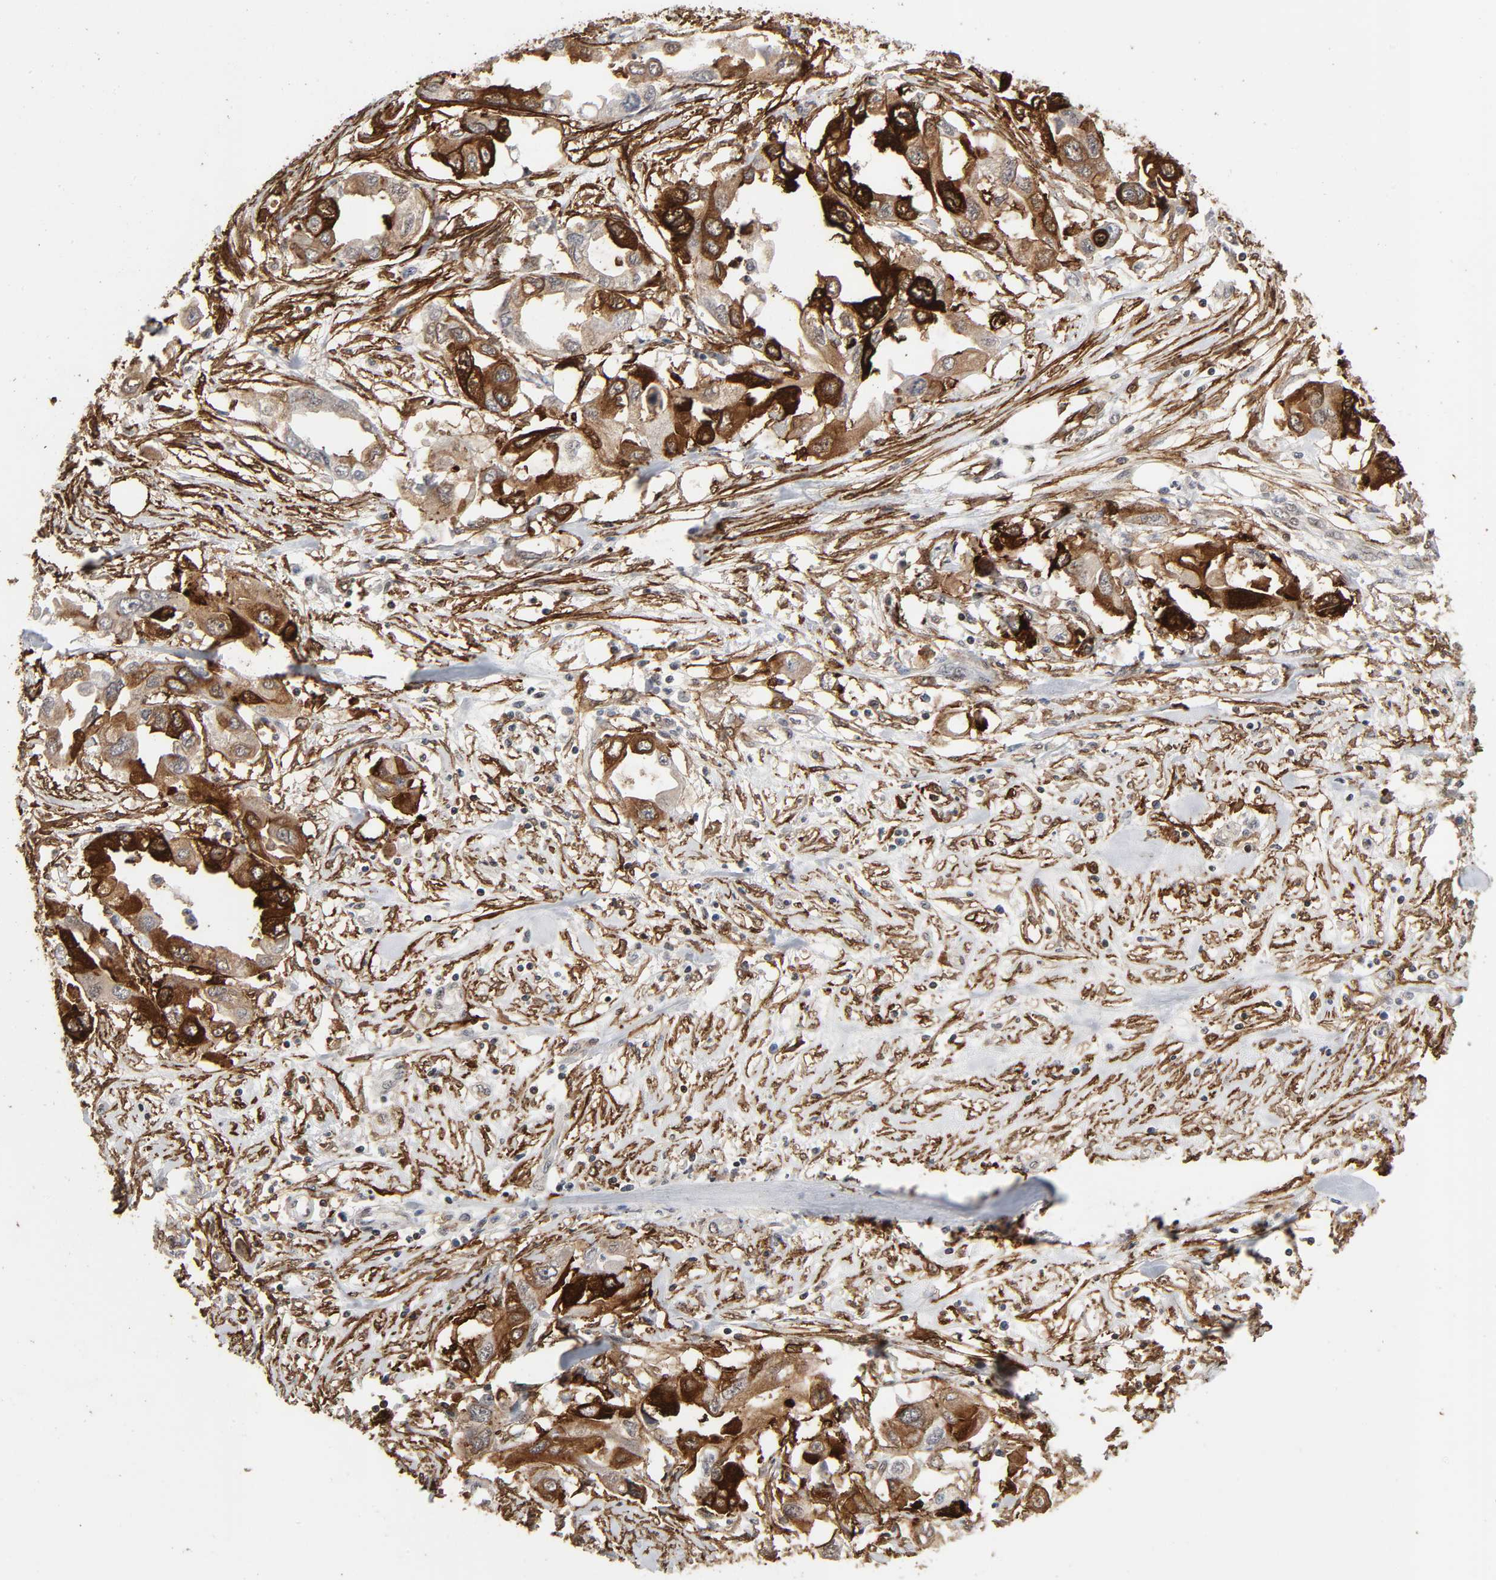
{"staining": {"intensity": "moderate", "quantity": "25%-75%", "location": "cytoplasmic/membranous"}, "tissue": "endometrial cancer", "cell_type": "Tumor cells", "image_type": "cancer", "snomed": [{"axis": "morphology", "description": "Adenocarcinoma, NOS"}, {"axis": "topography", "description": "Endometrium"}], "caption": "The photomicrograph reveals a brown stain indicating the presence of a protein in the cytoplasmic/membranous of tumor cells in endometrial cancer. (brown staining indicates protein expression, while blue staining denotes nuclei).", "gene": "AHNAK2", "patient": {"sex": "female", "age": 67}}